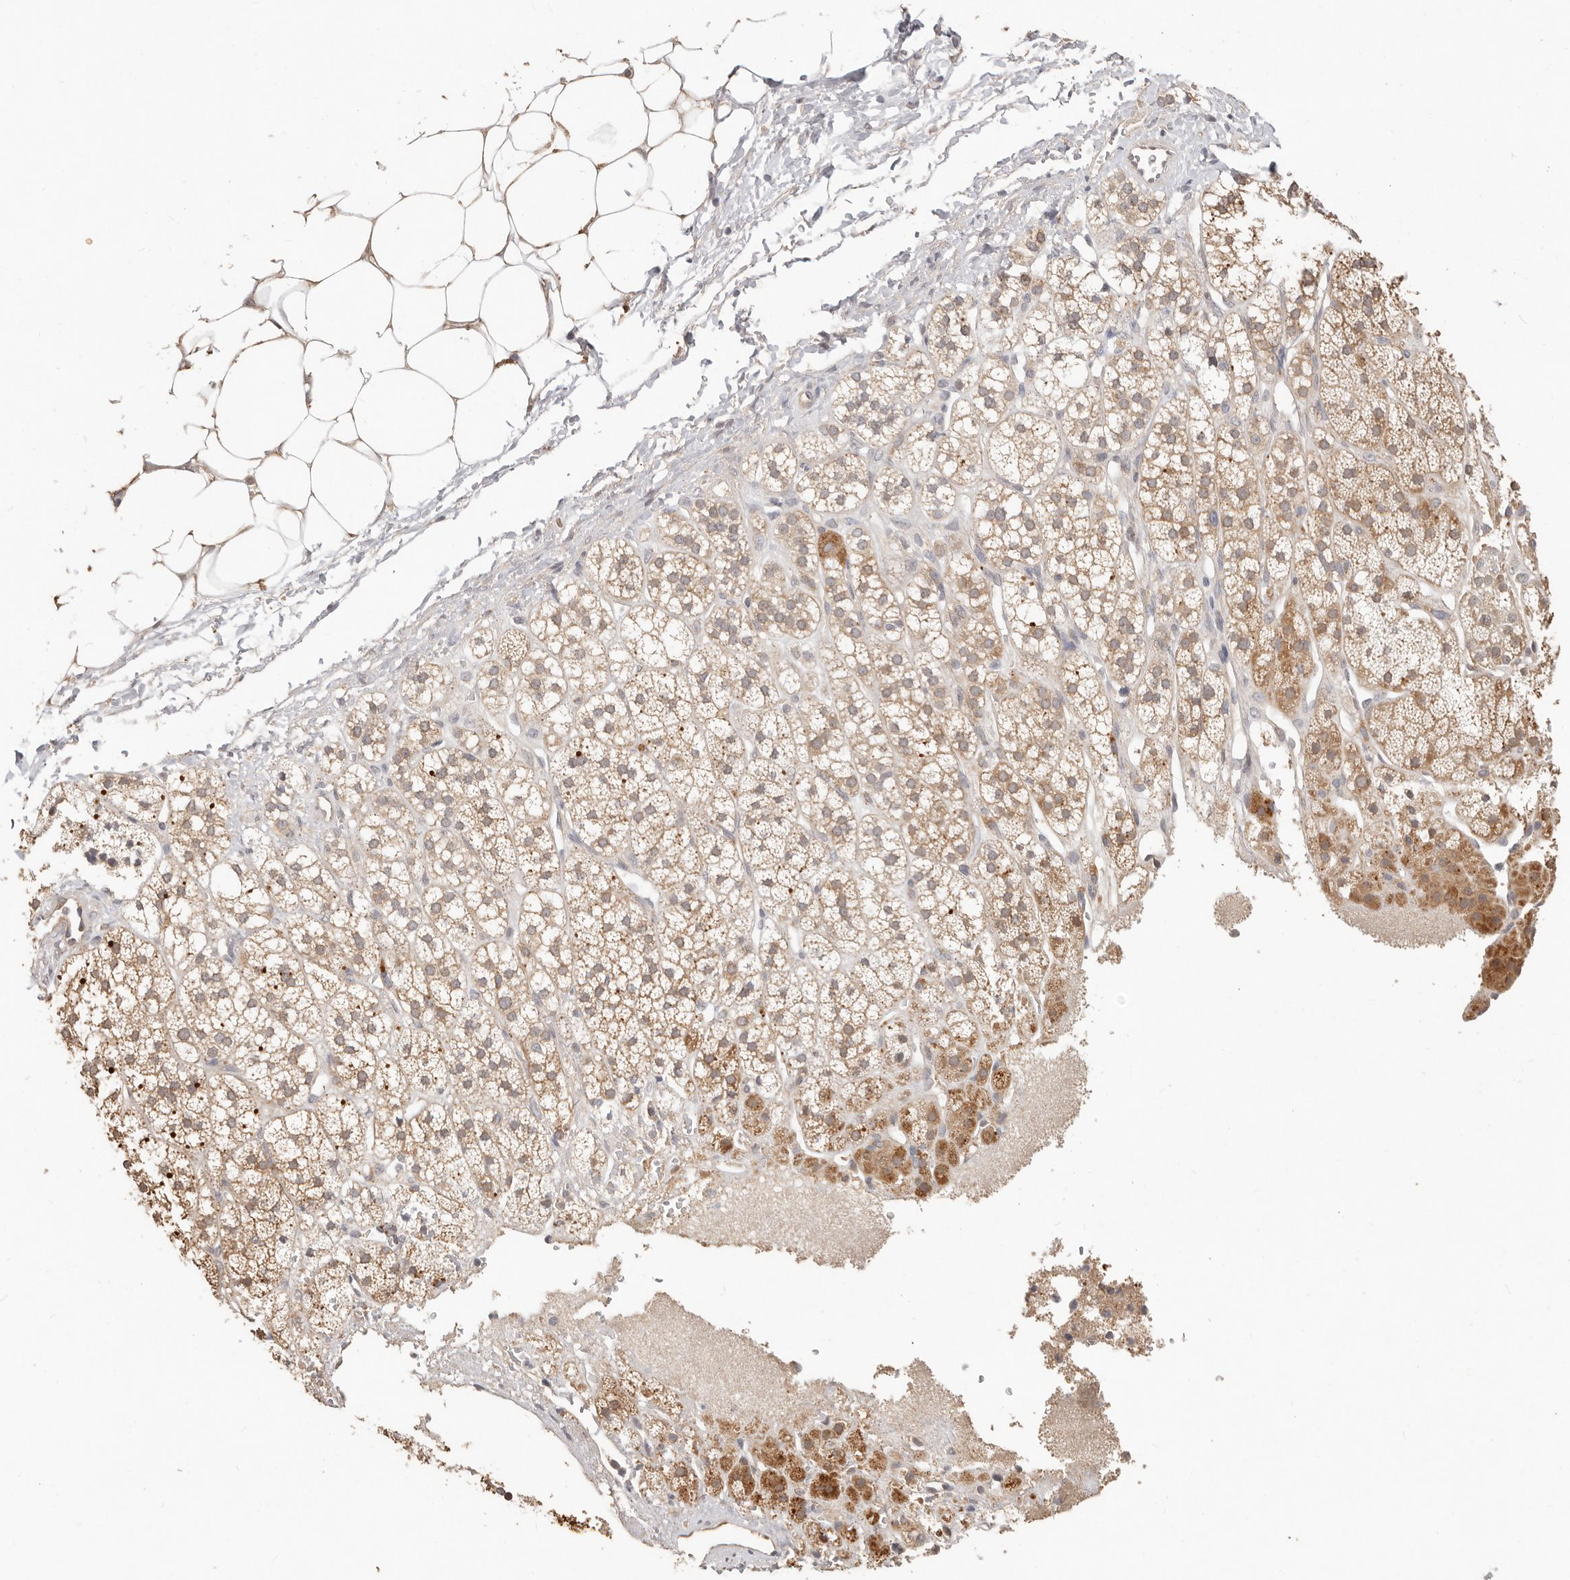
{"staining": {"intensity": "strong", "quantity": ">75%", "location": "cytoplasmic/membranous"}, "tissue": "adrenal gland", "cell_type": "Glandular cells", "image_type": "normal", "snomed": [{"axis": "morphology", "description": "Normal tissue, NOS"}, {"axis": "topography", "description": "Adrenal gland"}], "caption": "Immunohistochemistry (IHC) micrograph of normal adrenal gland: adrenal gland stained using immunohistochemistry (IHC) demonstrates high levels of strong protein expression localized specifically in the cytoplasmic/membranous of glandular cells, appearing as a cytoplasmic/membranous brown color.", "gene": "MTFR2", "patient": {"sex": "male", "age": 56}}